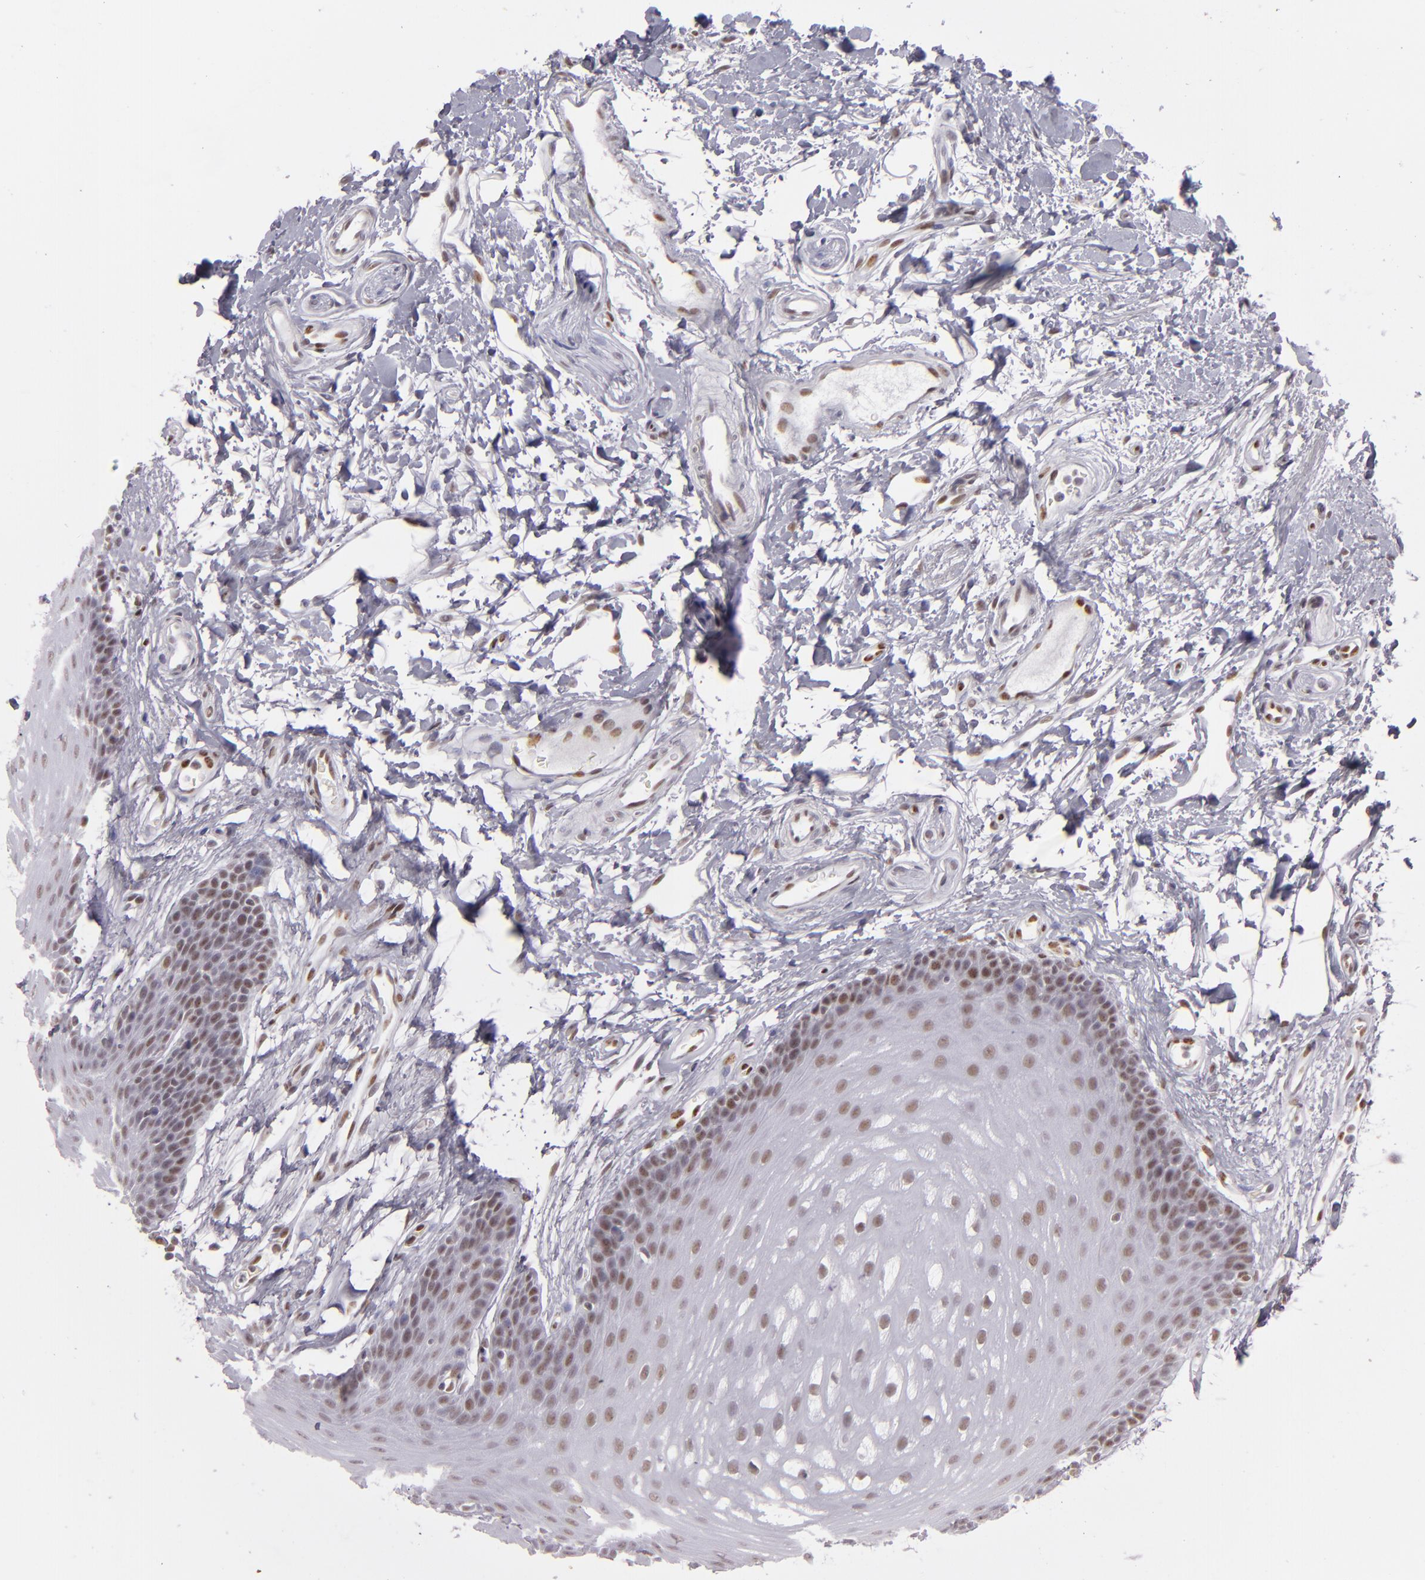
{"staining": {"intensity": "moderate", "quantity": ">75%", "location": "nuclear"}, "tissue": "oral mucosa", "cell_type": "Squamous epithelial cells", "image_type": "normal", "snomed": [{"axis": "morphology", "description": "Normal tissue, NOS"}, {"axis": "topography", "description": "Oral tissue"}], "caption": "Oral mucosa stained for a protein shows moderate nuclear positivity in squamous epithelial cells. The protein is shown in brown color, while the nuclei are stained blue.", "gene": "TOP3A", "patient": {"sex": "male", "age": 62}}